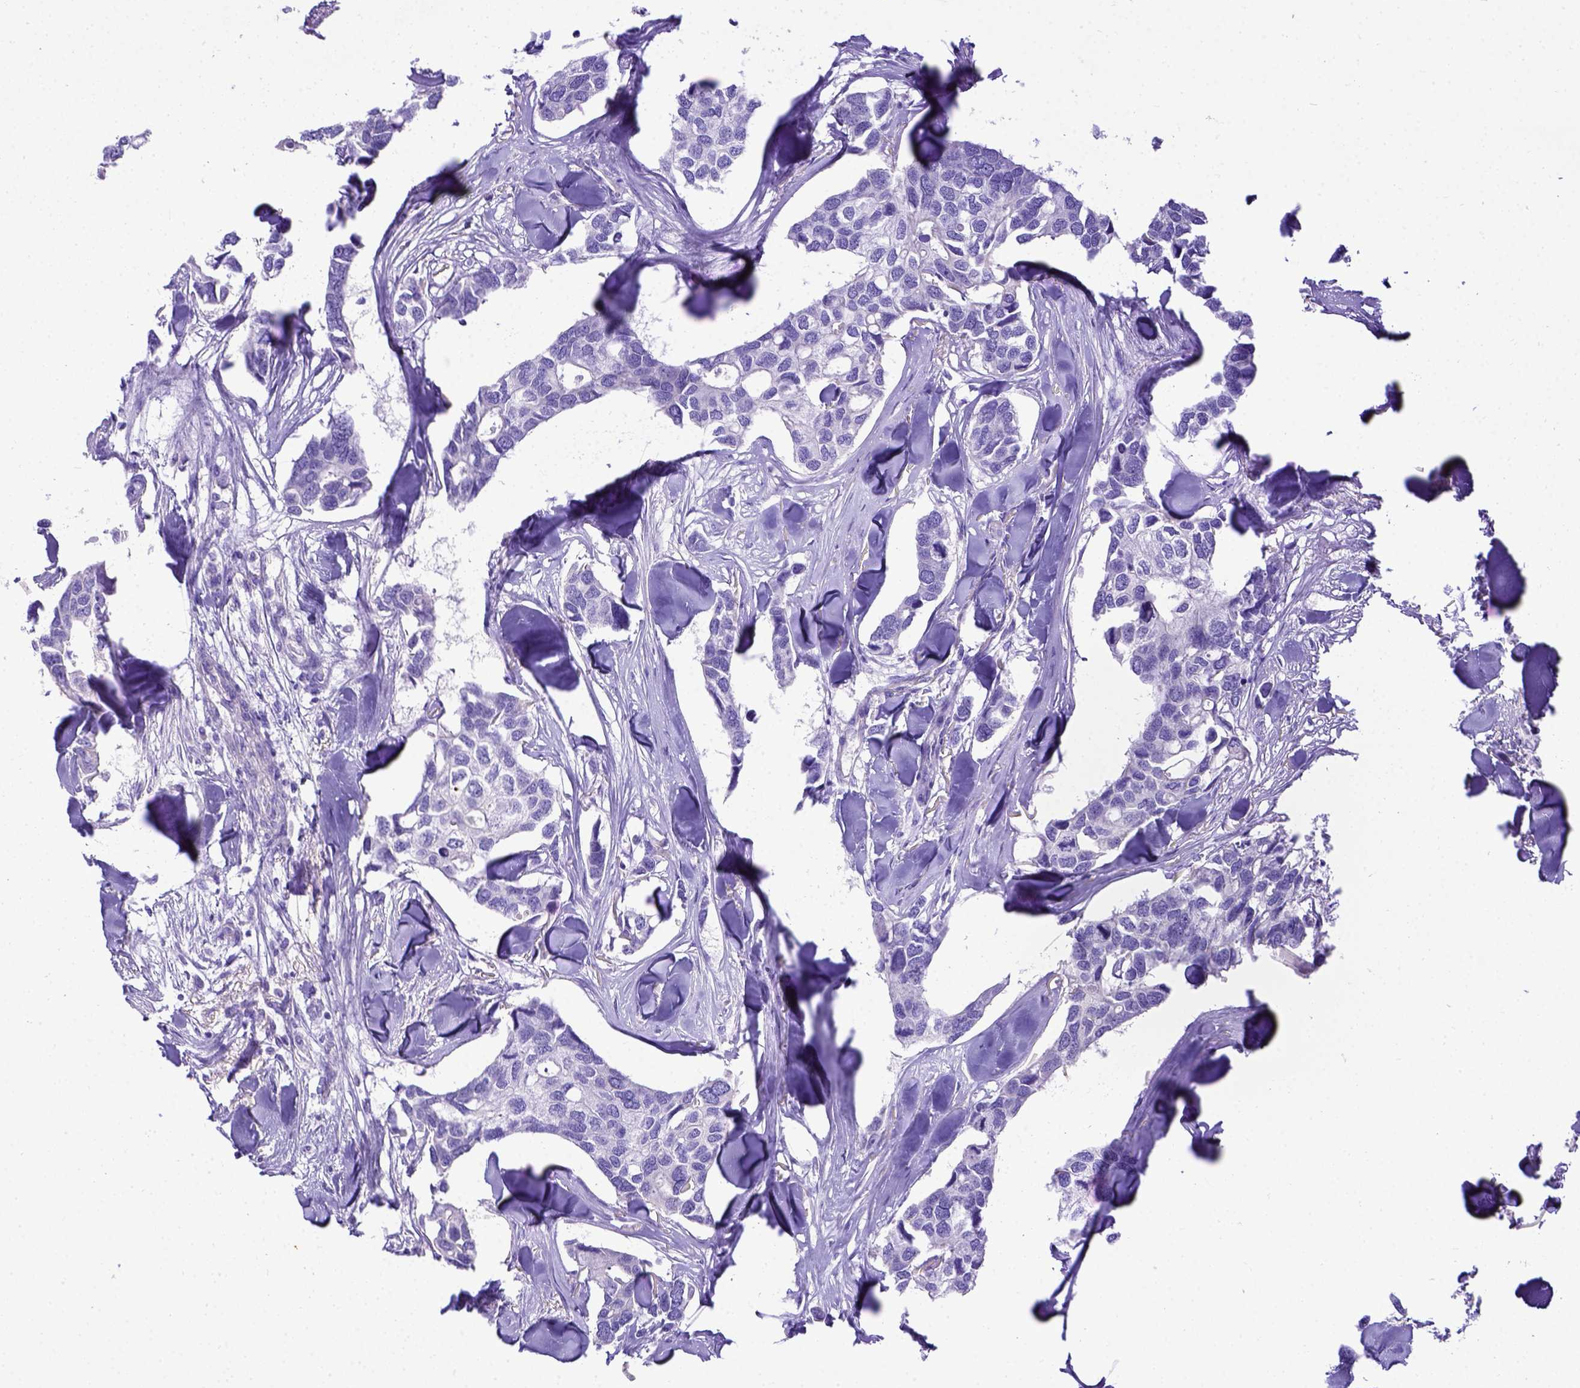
{"staining": {"intensity": "negative", "quantity": "none", "location": "none"}, "tissue": "breast cancer", "cell_type": "Tumor cells", "image_type": "cancer", "snomed": [{"axis": "morphology", "description": "Duct carcinoma"}, {"axis": "topography", "description": "Breast"}], "caption": "Micrograph shows no significant protein positivity in tumor cells of breast infiltrating ductal carcinoma.", "gene": "LRRC18", "patient": {"sex": "female", "age": 83}}